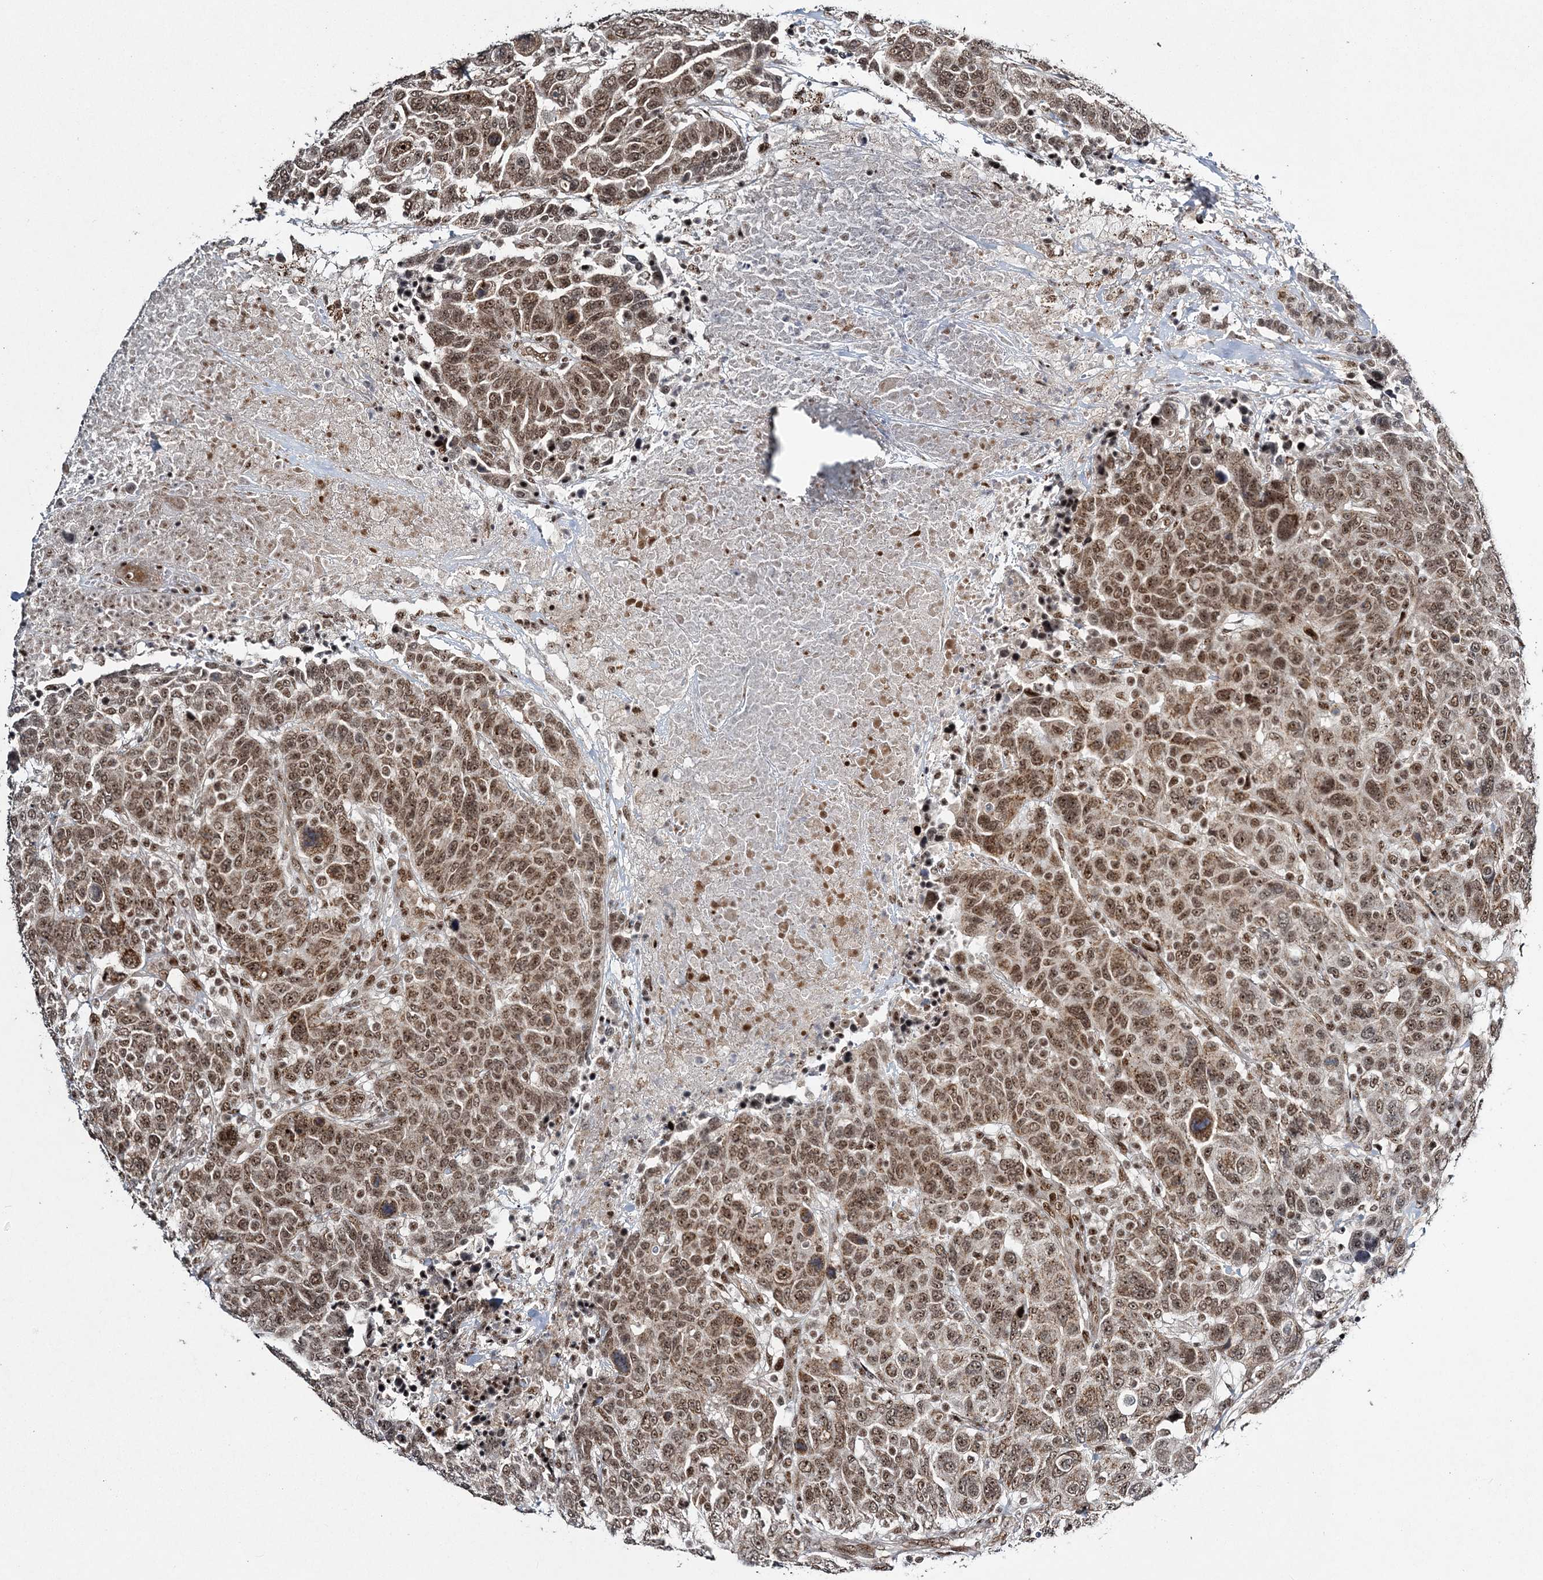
{"staining": {"intensity": "moderate", "quantity": ">75%", "location": "nuclear"}, "tissue": "breast cancer", "cell_type": "Tumor cells", "image_type": "cancer", "snomed": [{"axis": "morphology", "description": "Duct carcinoma"}, {"axis": "topography", "description": "Breast"}], "caption": "The photomicrograph shows a brown stain indicating the presence of a protein in the nuclear of tumor cells in invasive ductal carcinoma (breast).", "gene": "CWC22", "patient": {"sex": "female", "age": 37}}